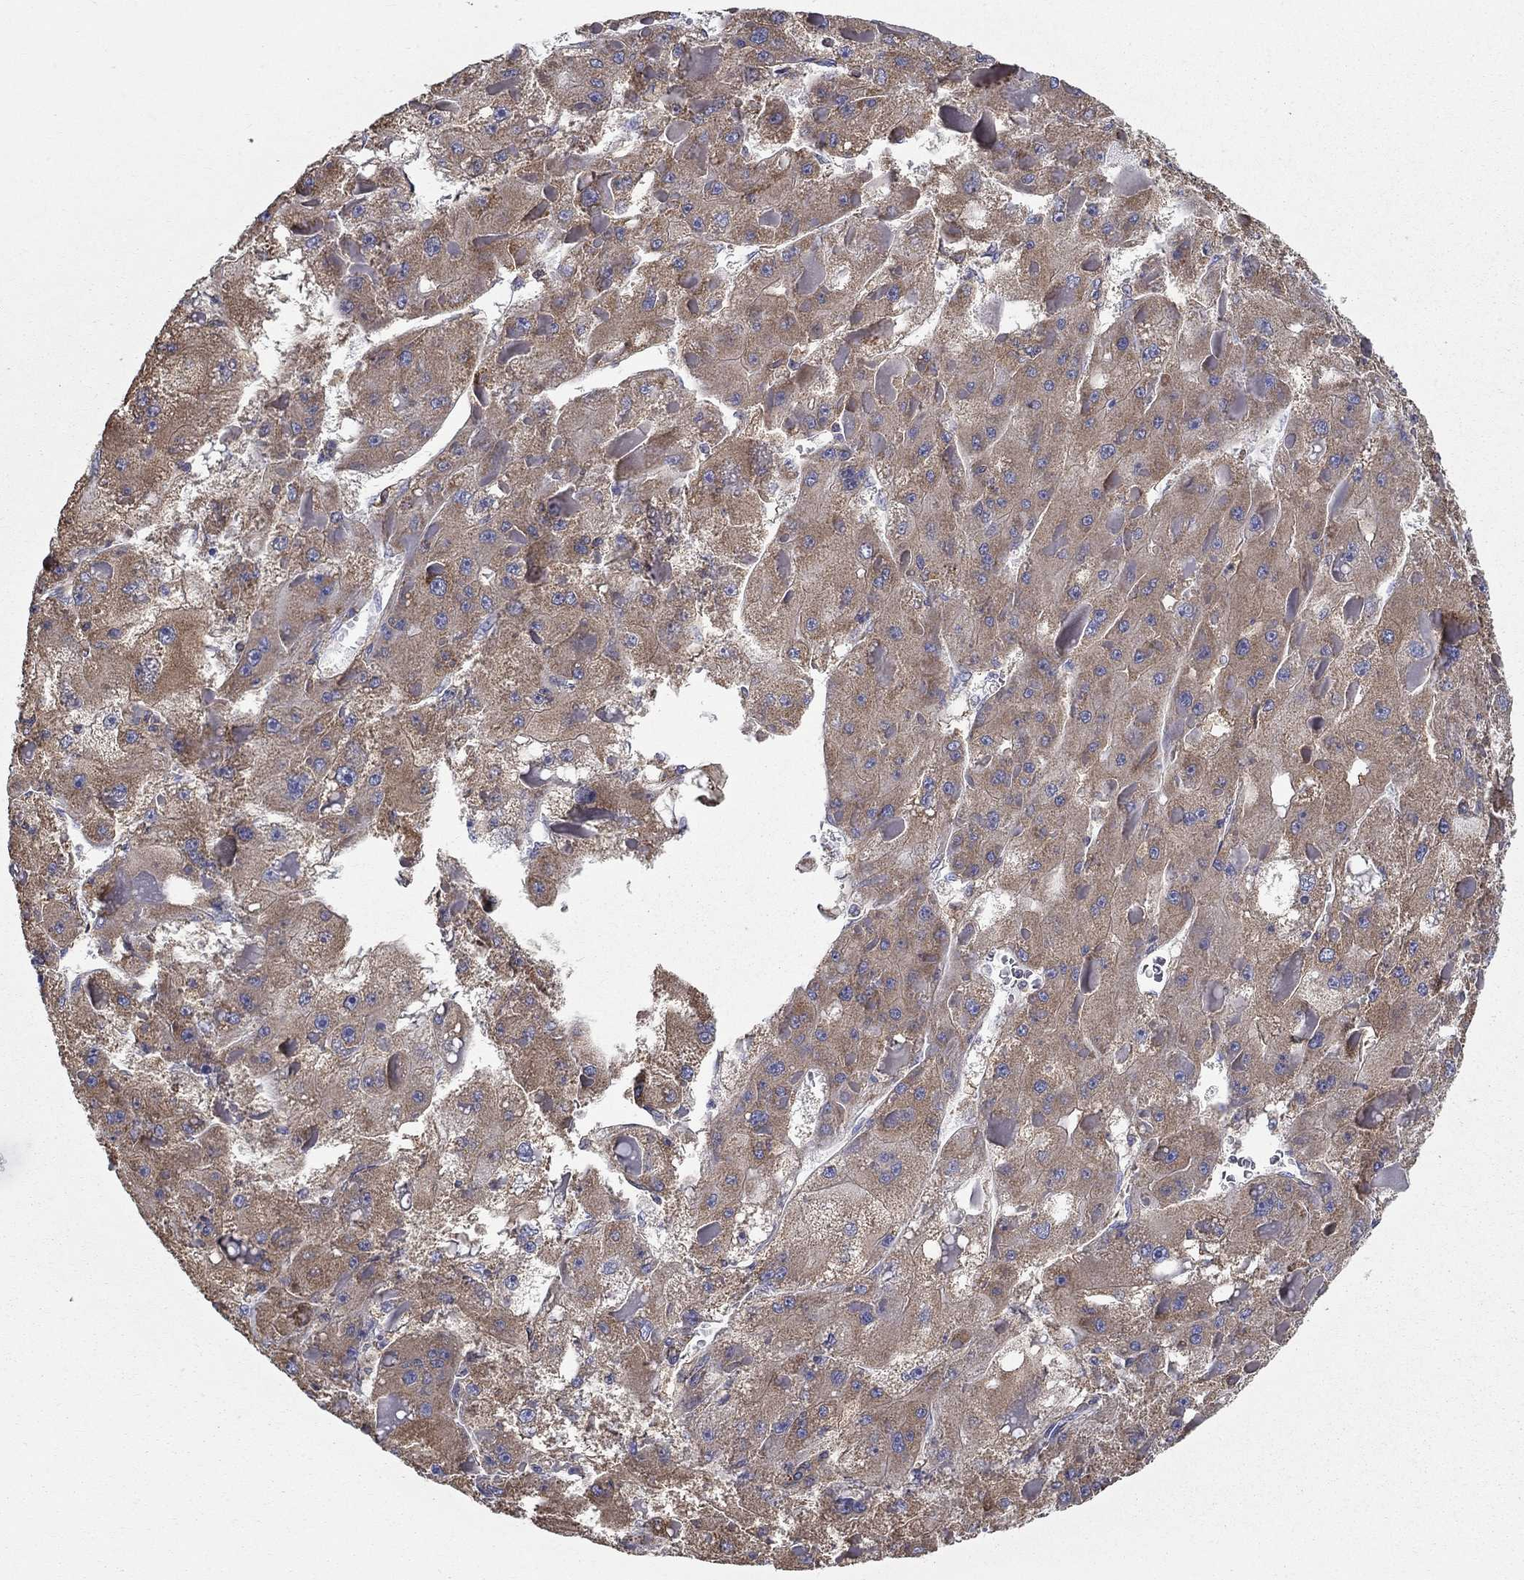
{"staining": {"intensity": "moderate", "quantity": "25%-75%", "location": "cytoplasmic/membranous"}, "tissue": "liver cancer", "cell_type": "Tumor cells", "image_type": "cancer", "snomed": [{"axis": "morphology", "description": "Carcinoma, Hepatocellular, NOS"}, {"axis": "topography", "description": "Liver"}], "caption": "The micrograph displays a brown stain indicating the presence of a protein in the cytoplasmic/membranous of tumor cells in hepatocellular carcinoma (liver).", "gene": "NME5", "patient": {"sex": "female", "age": 73}}